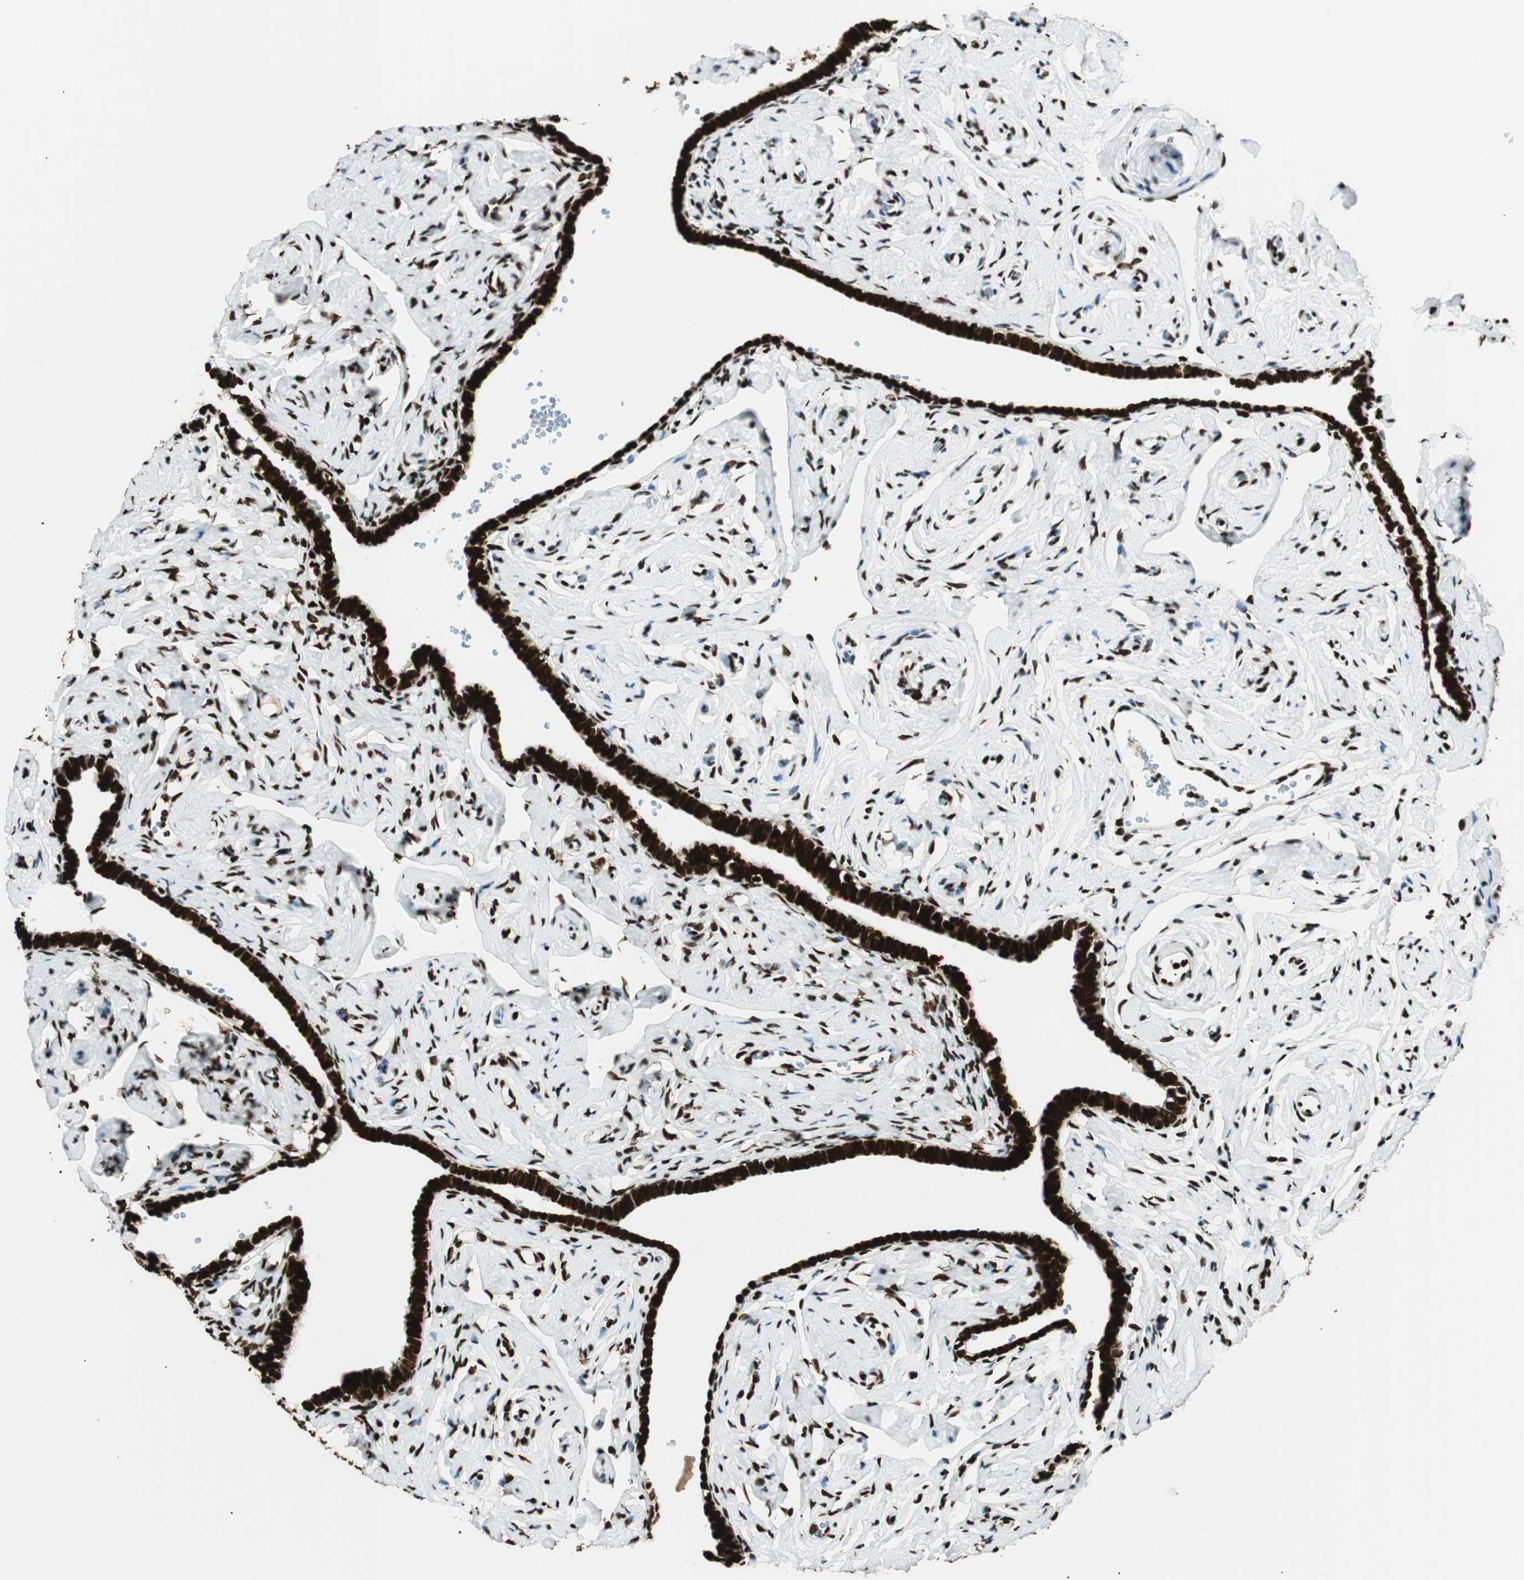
{"staining": {"intensity": "strong", "quantity": ">75%", "location": "nuclear"}, "tissue": "fallopian tube", "cell_type": "Glandular cells", "image_type": "normal", "snomed": [{"axis": "morphology", "description": "Normal tissue, NOS"}, {"axis": "topography", "description": "Fallopian tube"}], "caption": "The histopathology image demonstrates a brown stain indicating the presence of a protein in the nuclear of glandular cells in fallopian tube. (brown staining indicates protein expression, while blue staining denotes nuclei).", "gene": "EWSR1", "patient": {"sex": "female", "age": 71}}